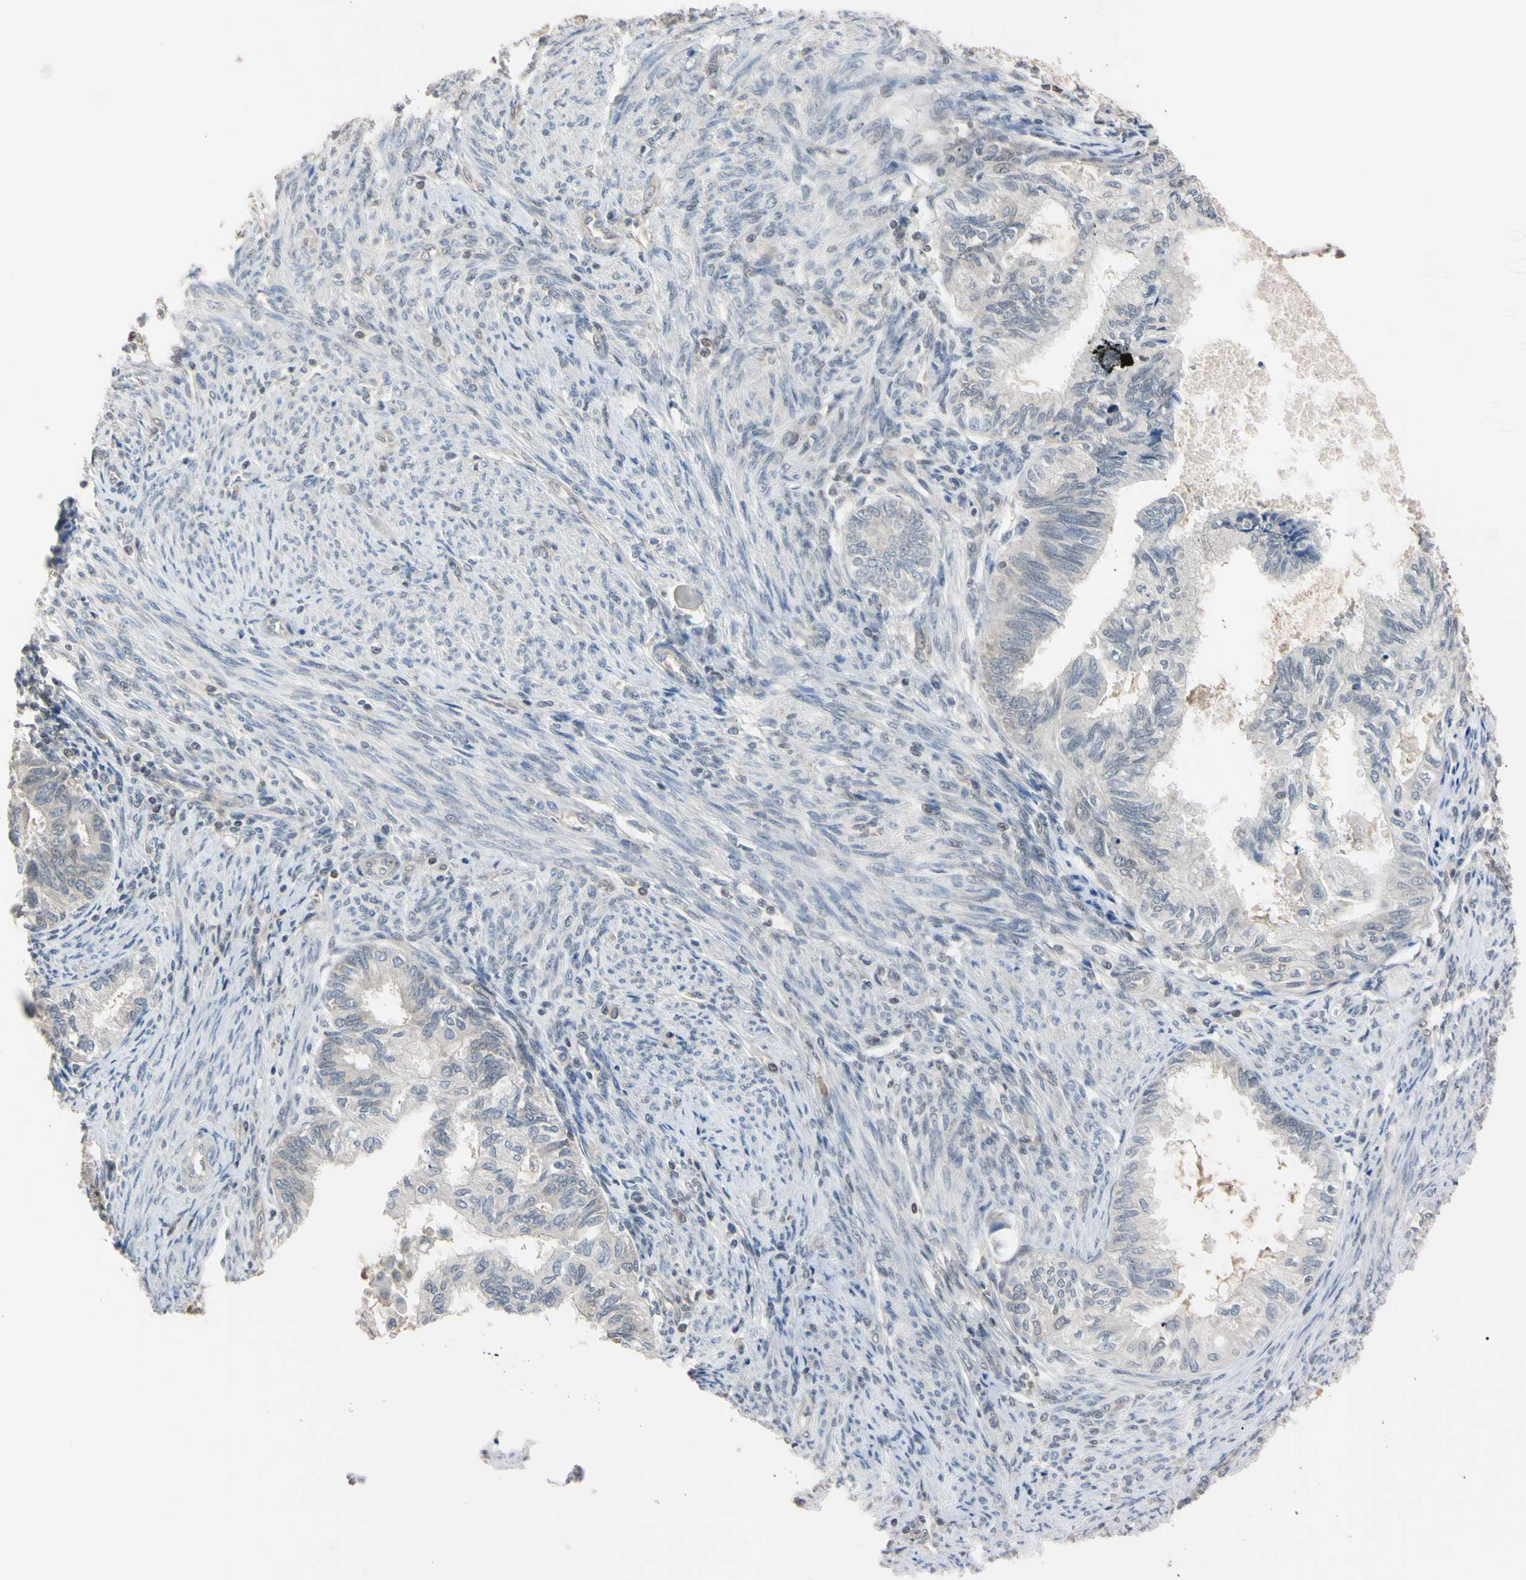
{"staining": {"intensity": "negative", "quantity": "none", "location": "none"}, "tissue": "cervical cancer", "cell_type": "Tumor cells", "image_type": "cancer", "snomed": [{"axis": "morphology", "description": "Normal tissue, NOS"}, {"axis": "morphology", "description": "Adenocarcinoma, NOS"}, {"axis": "topography", "description": "Cervix"}, {"axis": "topography", "description": "Endometrium"}], "caption": "High power microscopy photomicrograph of an immunohistochemistry (IHC) photomicrograph of adenocarcinoma (cervical), revealing no significant staining in tumor cells.", "gene": "UBE2I", "patient": {"sex": "female", "age": 86}}